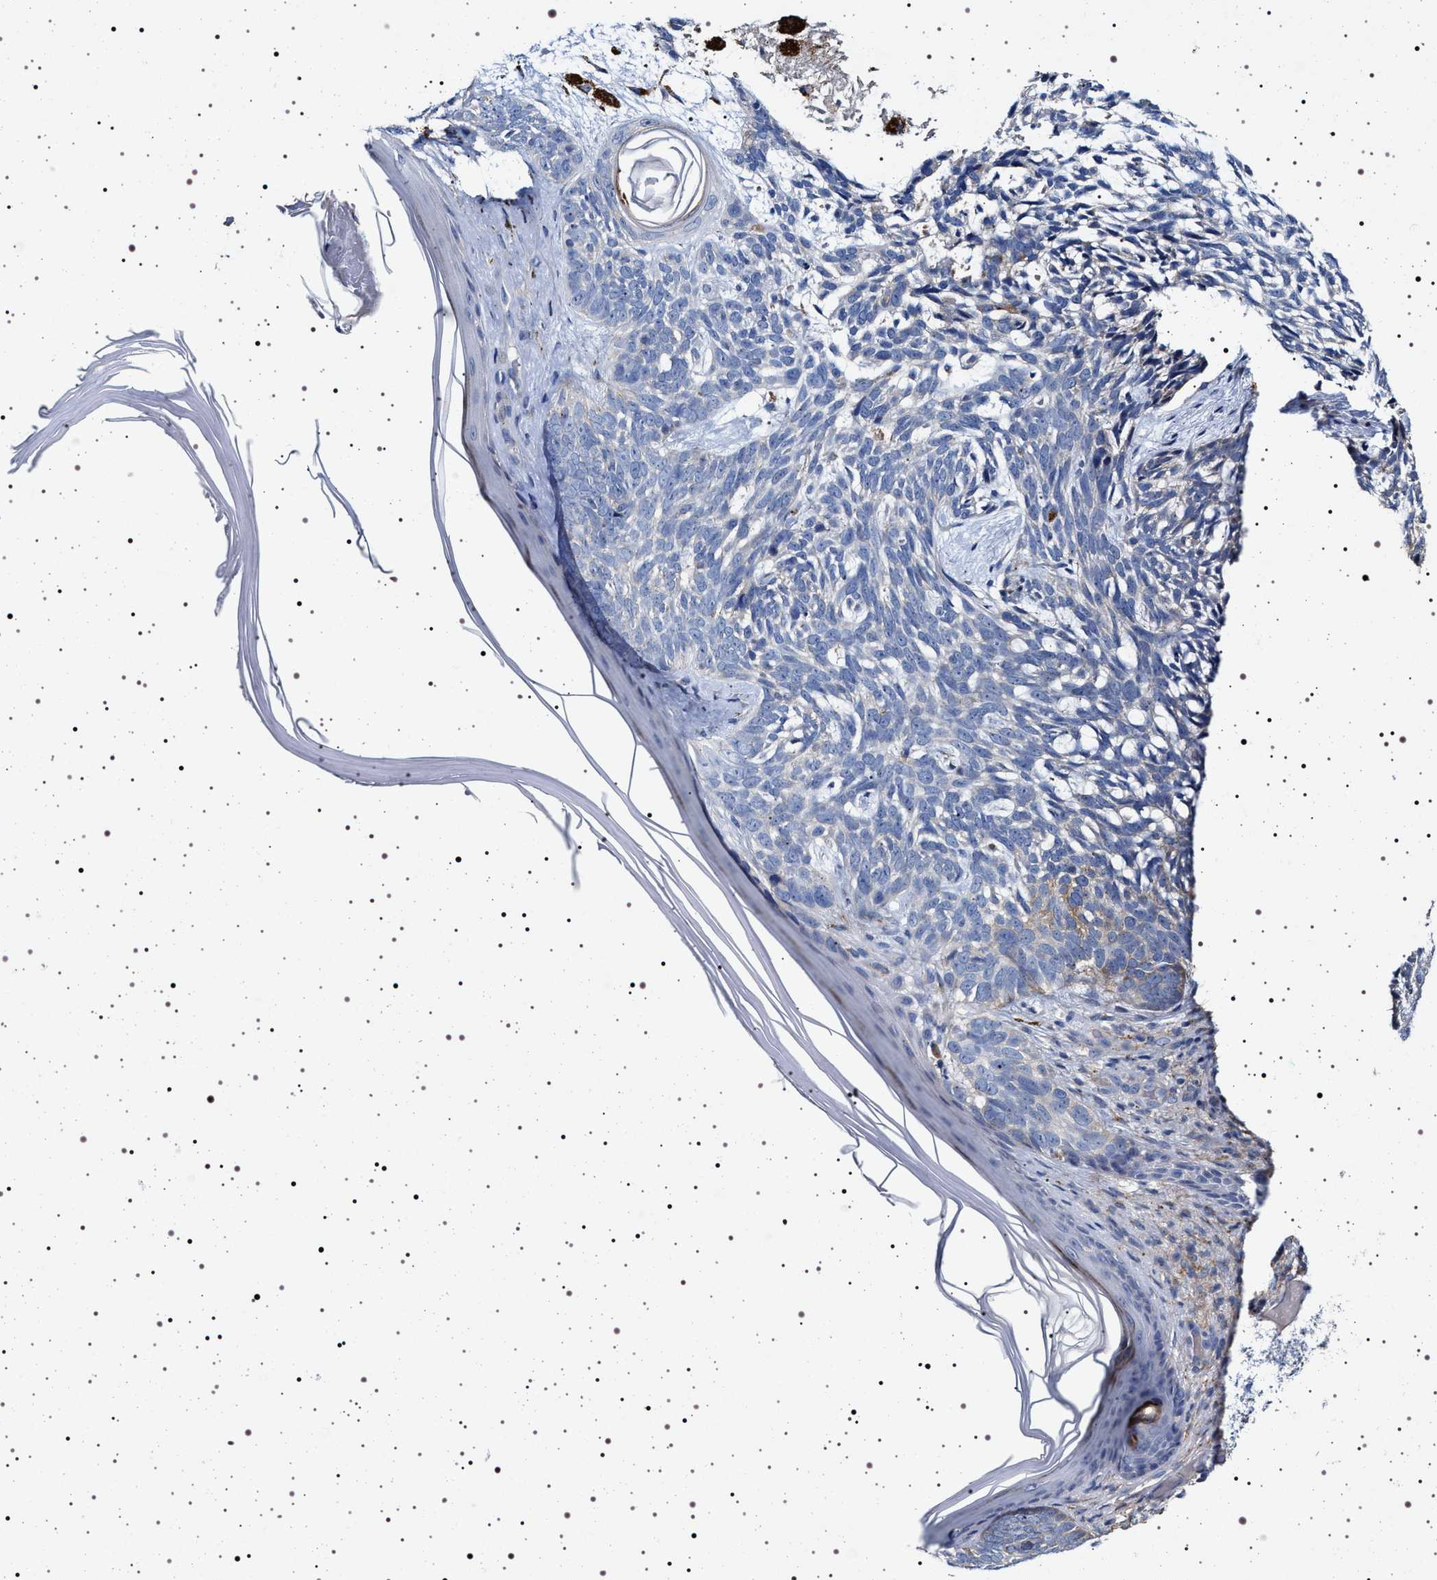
{"staining": {"intensity": "weak", "quantity": "<25%", "location": "cytoplasmic/membranous"}, "tissue": "skin cancer", "cell_type": "Tumor cells", "image_type": "cancer", "snomed": [{"axis": "morphology", "description": "Basal cell carcinoma"}, {"axis": "topography", "description": "Skin"}, {"axis": "topography", "description": "Skin of head"}], "caption": "This is a photomicrograph of immunohistochemistry staining of skin cancer, which shows no positivity in tumor cells.", "gene": "NAALADL2", "patient": {"sex": "female", "age": 85}}